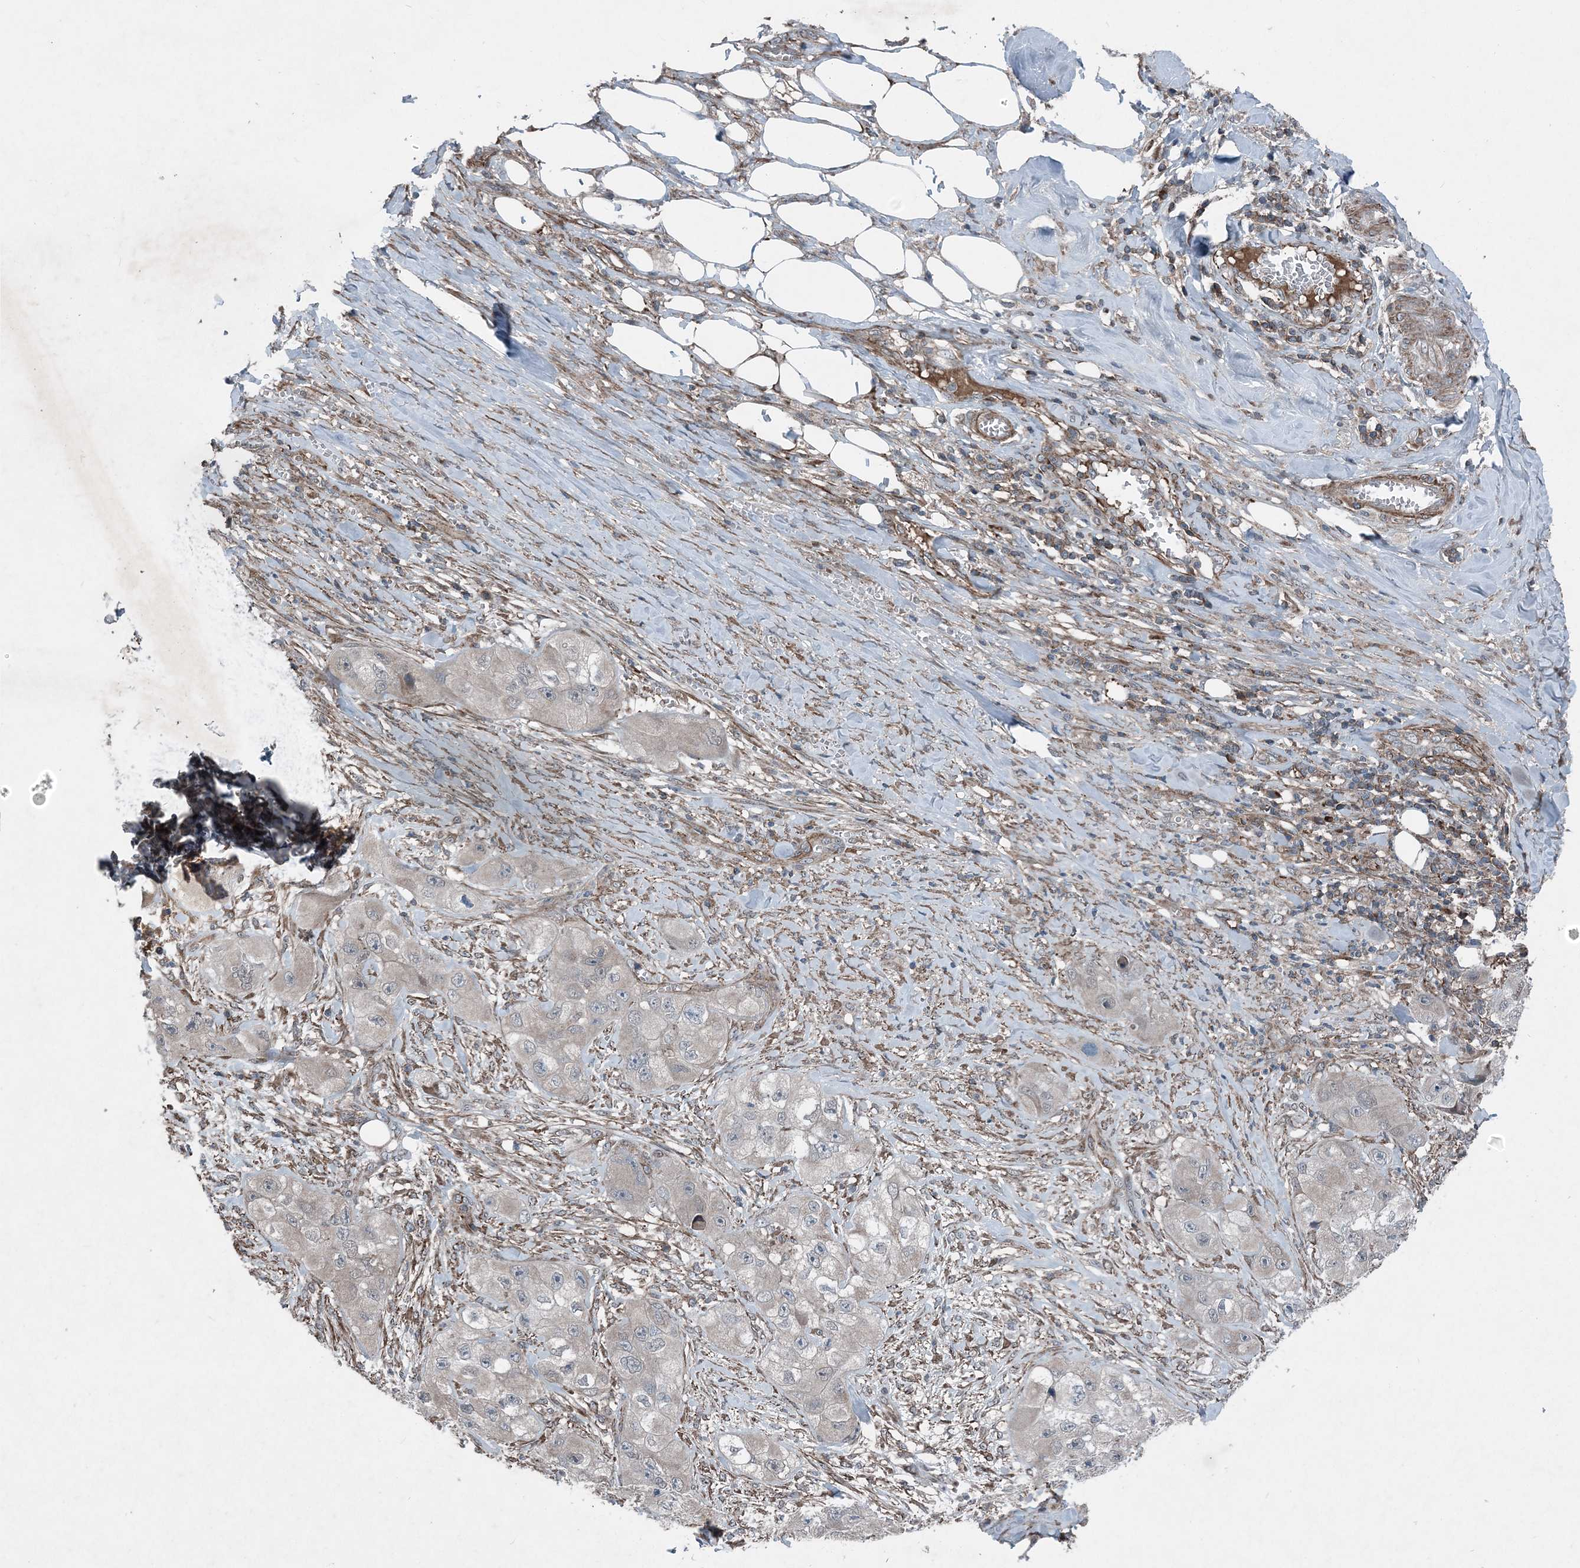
{"staining": {"intensity": "negative", "quantity": "none", "location": "none"}, "tissue": "skin cancer", "cell_type": "Tumor cells", "image_type": "cancer", "snomed": [{"axis": "morphology", "description": "Squamous cell carcinoma, NOS"}, {"axis": "topography", "description": "Skin"}, {"axis": "topography", "description": "Subcutis"}], "caption": "Tumor cells are negative for brown protein staining in squamous cell carcinoma (skin). (Stains: DAB (3,3'-diaminobenzidine) immunohistochemistry (IHC) with hematoxylin counter stain, Microscopy: brightfield microscopy at high magnification).", "gene": "NDUFA2", "patient": {"sex": "male", "age": 73}}